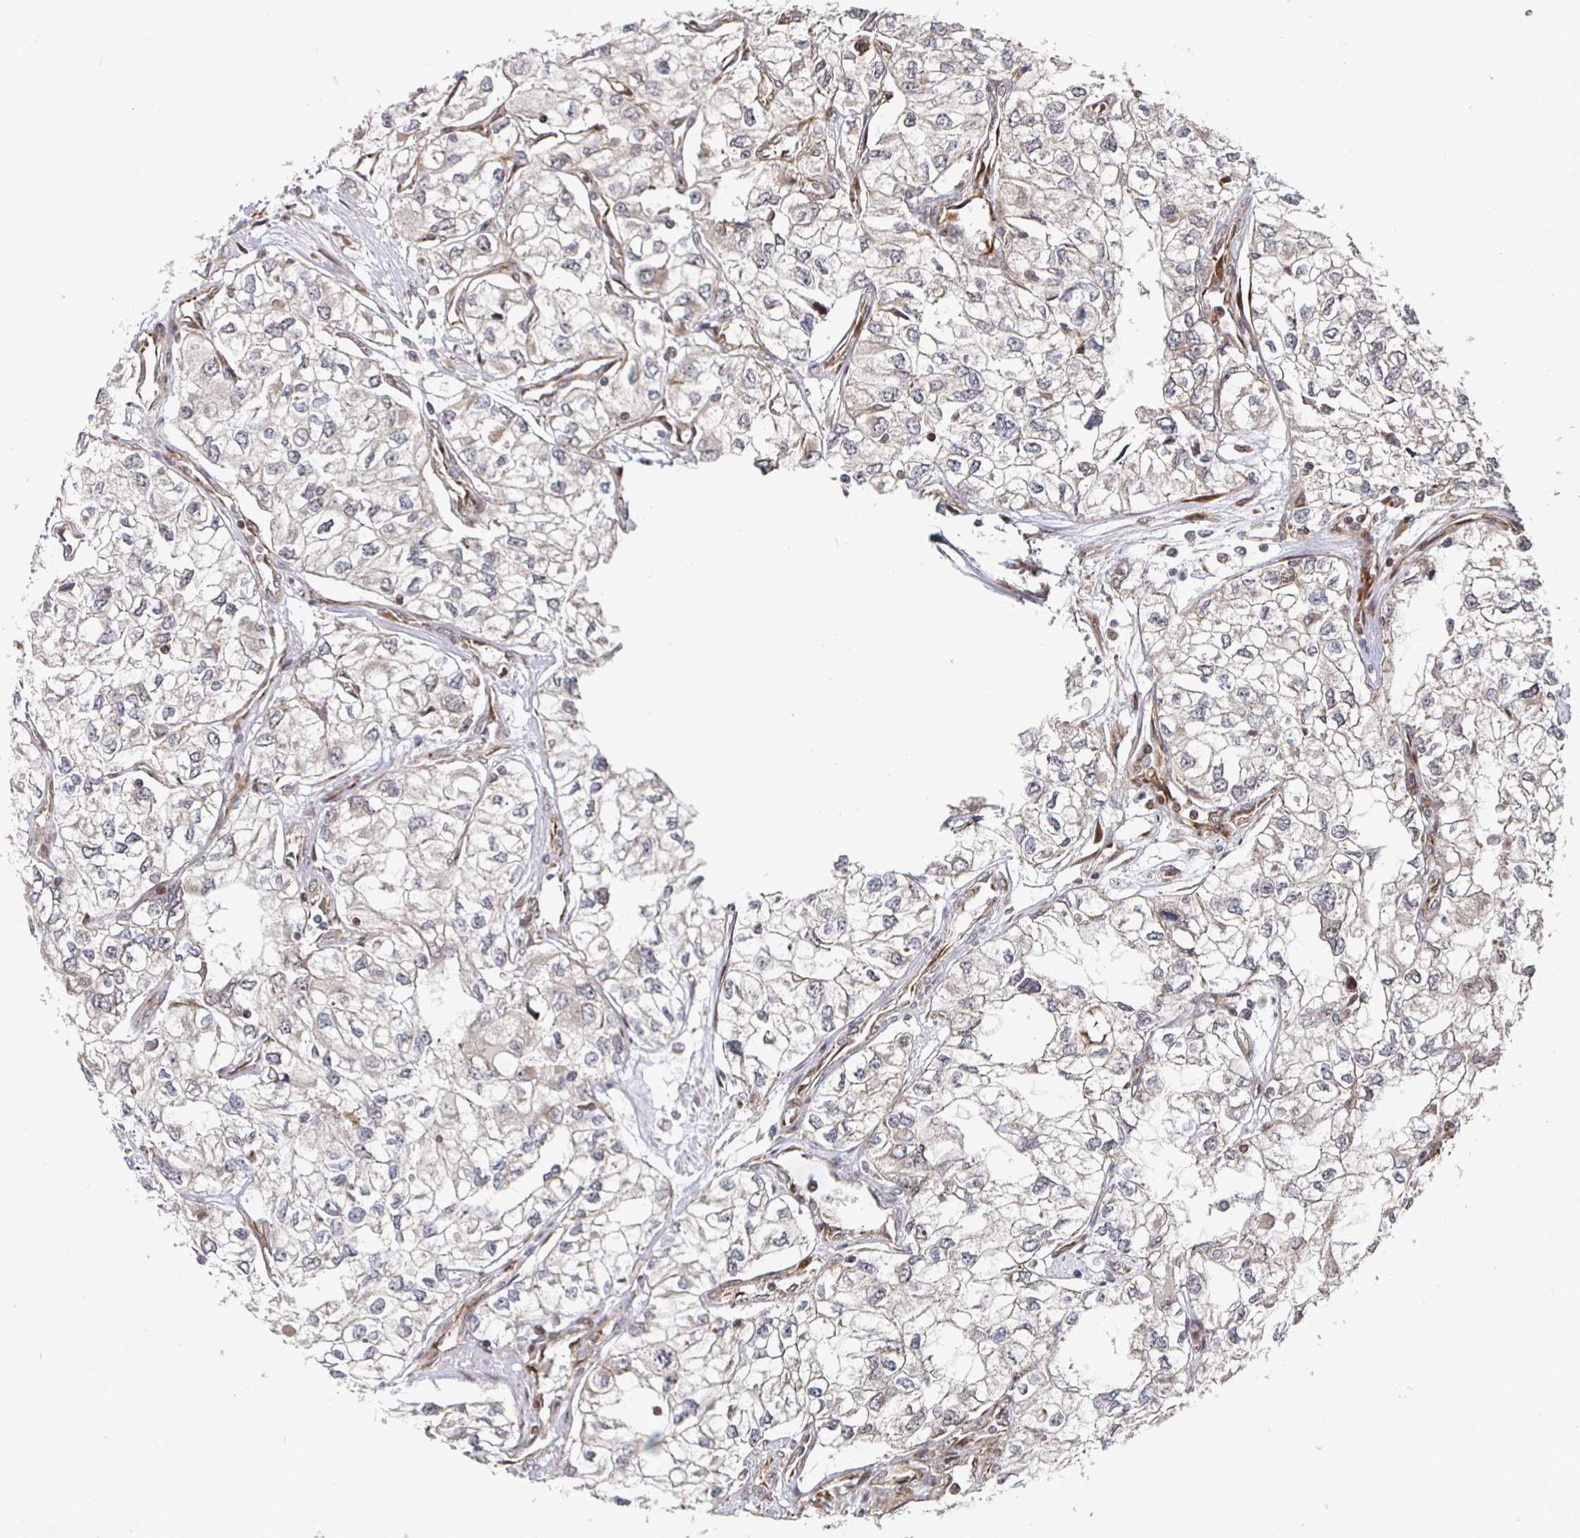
{"staining": {"intensity": "weak", "quantity": "<25%", "location": "cytoplasmic/membranous"}, "tissue": "renal cancer", "cell_type": "Tumor cells", "image_type": "cancer", "snomed": [{"axis": "morphology", "description": "Adenocarcinoma, NOS"}, {"axis": "topography", "description": "Kidney"}], "caption": "This is an immunohistochemistry (IHC) photomicrograph of renal cancer (adenocarcinoma). There is no expression in tumor cells.", "gene": "TBKBP1", "patient": {"sex": "female", "age": 59}}